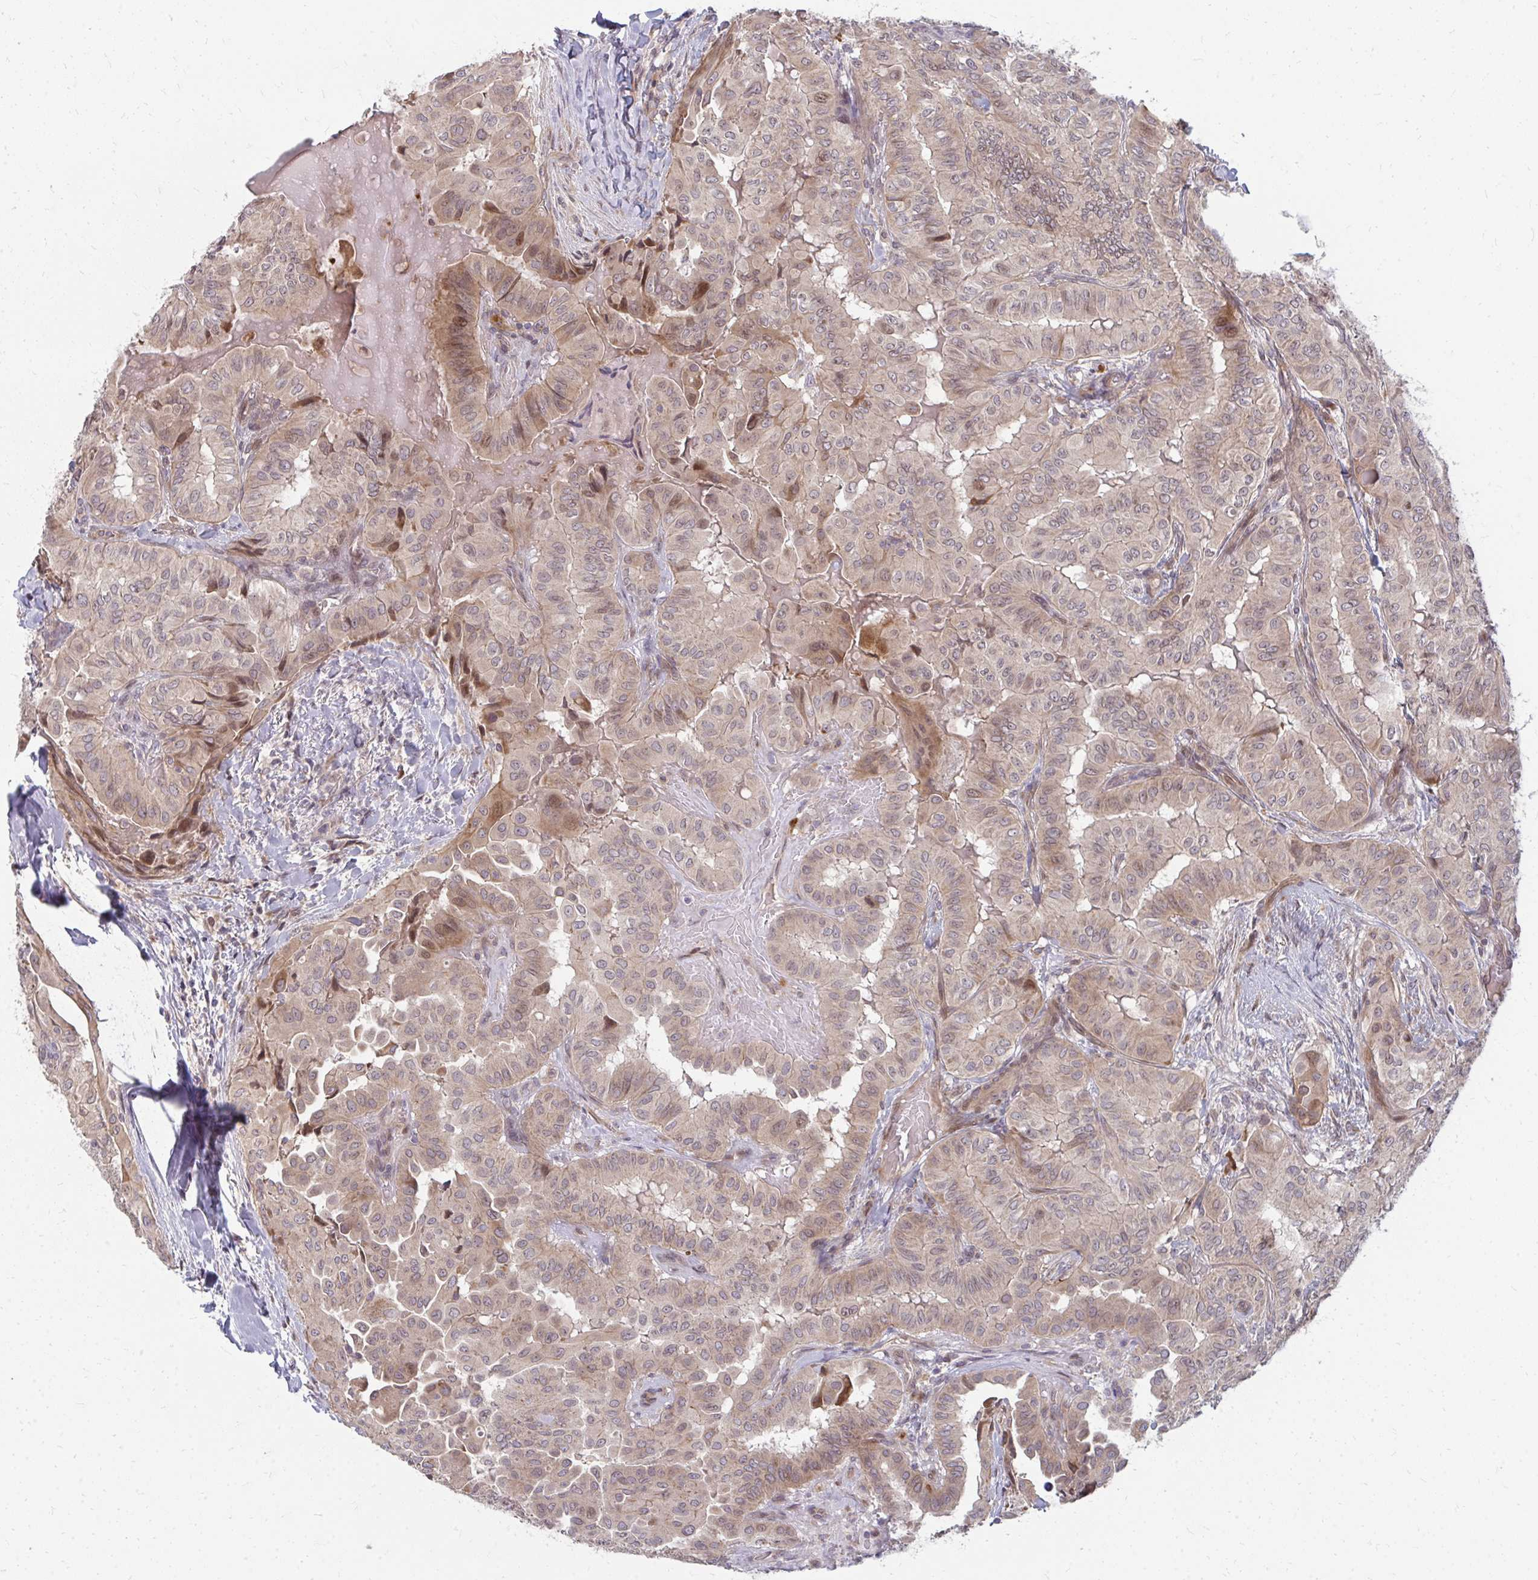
{"staining": {"intensity": "weak", "quantity": "25%-75%", "location": "cytoplasmic/membranous"}, "tissue": "thyroid cancer", "cell_type": "Tumor cells", "image_type": "cancer", "snomed": [{"axis": "morphology", "description": "Papillary adenocarcinoma, NOS"}, {"axis": "topography", "description": "Thyroid gland"}], "caption": "Brown immunohistochemical staining in human thyroid cancer (papillary adenocarcinoma) demonstrates weak cytoplasmic/membranous positivity in approximately 25%-75% of tumor cells.", "gene": "ZNF285", "patient": {"sex": "female", "age": 68}}